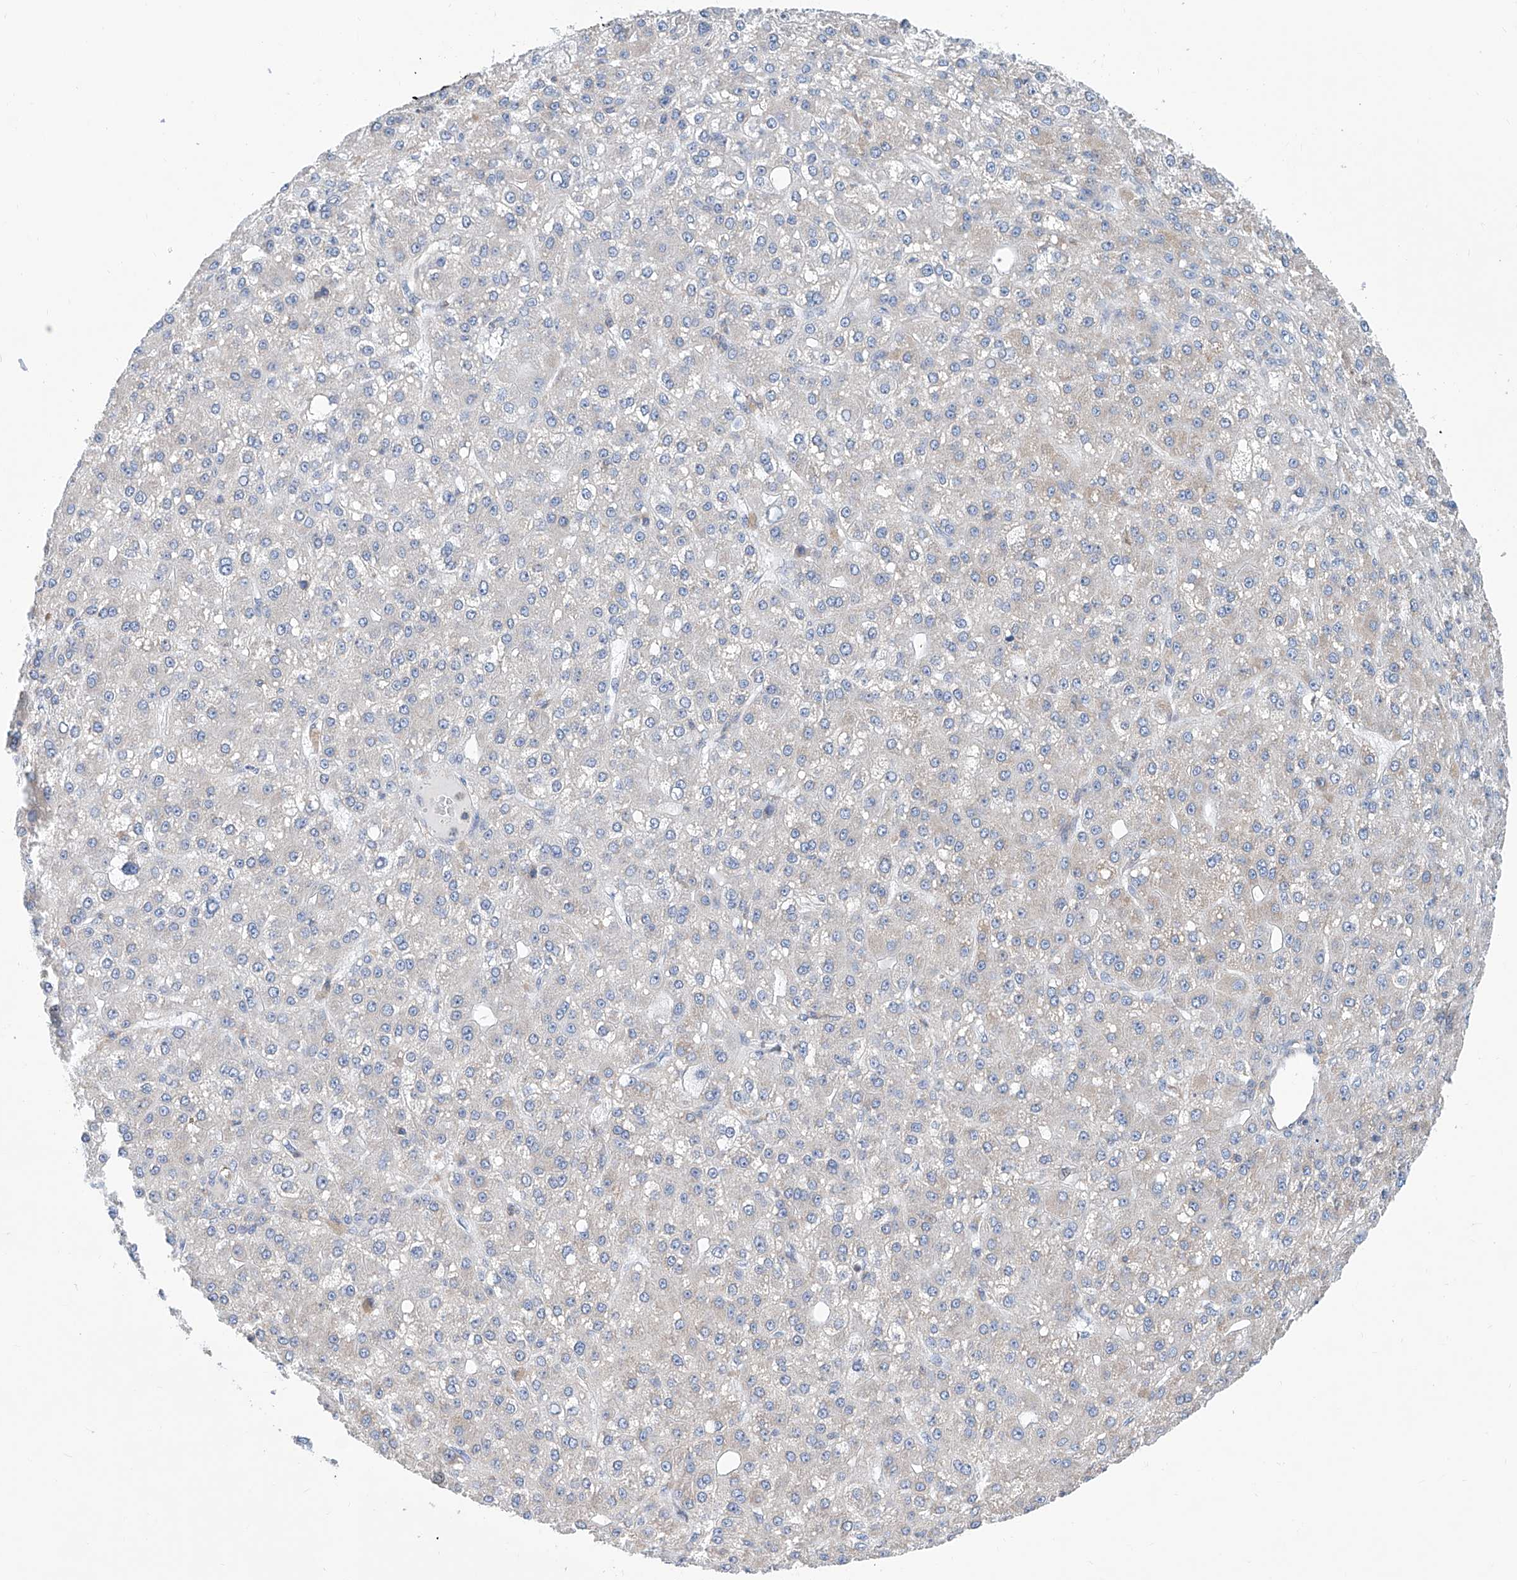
{"staining": {"intensity": "negative", "quantity": "none", "location": "none"}, "tissue": "liver cancer", "cell_type": "Tumor cells", "image_type": "cancer", "snomed": [{"axis": "morphology", "description": "Carcinoma, Hepatocellular, NOS"}, {"axis": "topography", "description": "Liver"}], "caption": "Tumor cells are negative for brown protein staining in hepatocellular carcinoma (liver). (IHC, brightfield microscopy, high magnification).", "gene": "MAD2L1", "patient": {"sex": "male", "age": 67}}